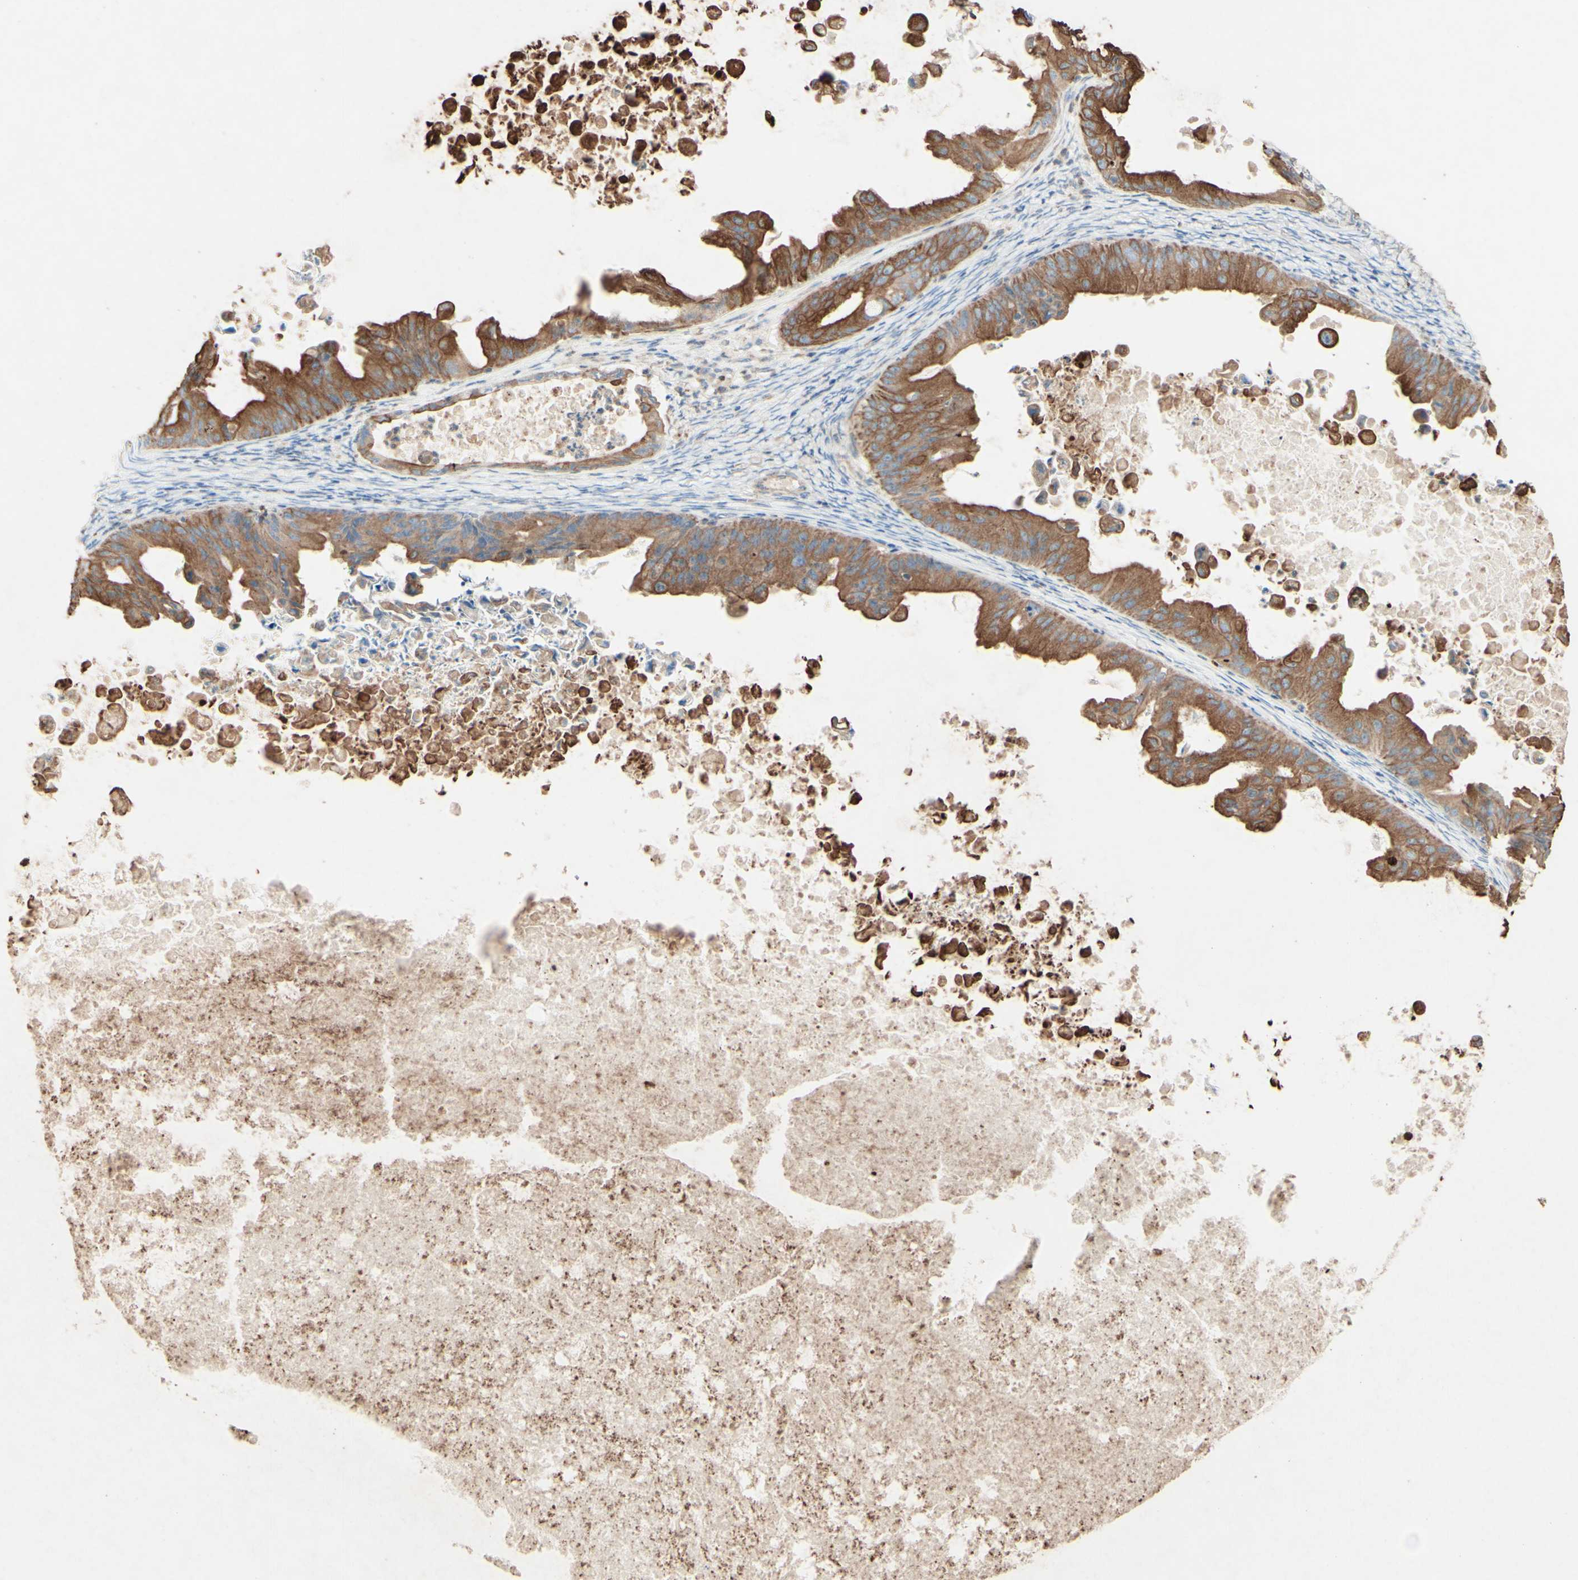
{"staining": {"intensity": "moderate", "quantity": ">75%", "location": "cytoplasmic/membranous"}, "tissue": "ovarian cancer", "cell_type": "Tumor cells", "image_type": "cancer", "snomed": [{"axis": "morphology", "description": "Cystadenocarcinoma, mucinous, NOS"}, {"axis": "topography", "description": "Ovary"}], "caption": "Brown immunohistochemical staining in ovarian mucinous cystadenocarcinoma shows moderate cytoplasmic/membranous expression in approximately >75% of tumor cells.", "gene": "MTM1", "patient": {"sex": "female", "age": 37}}